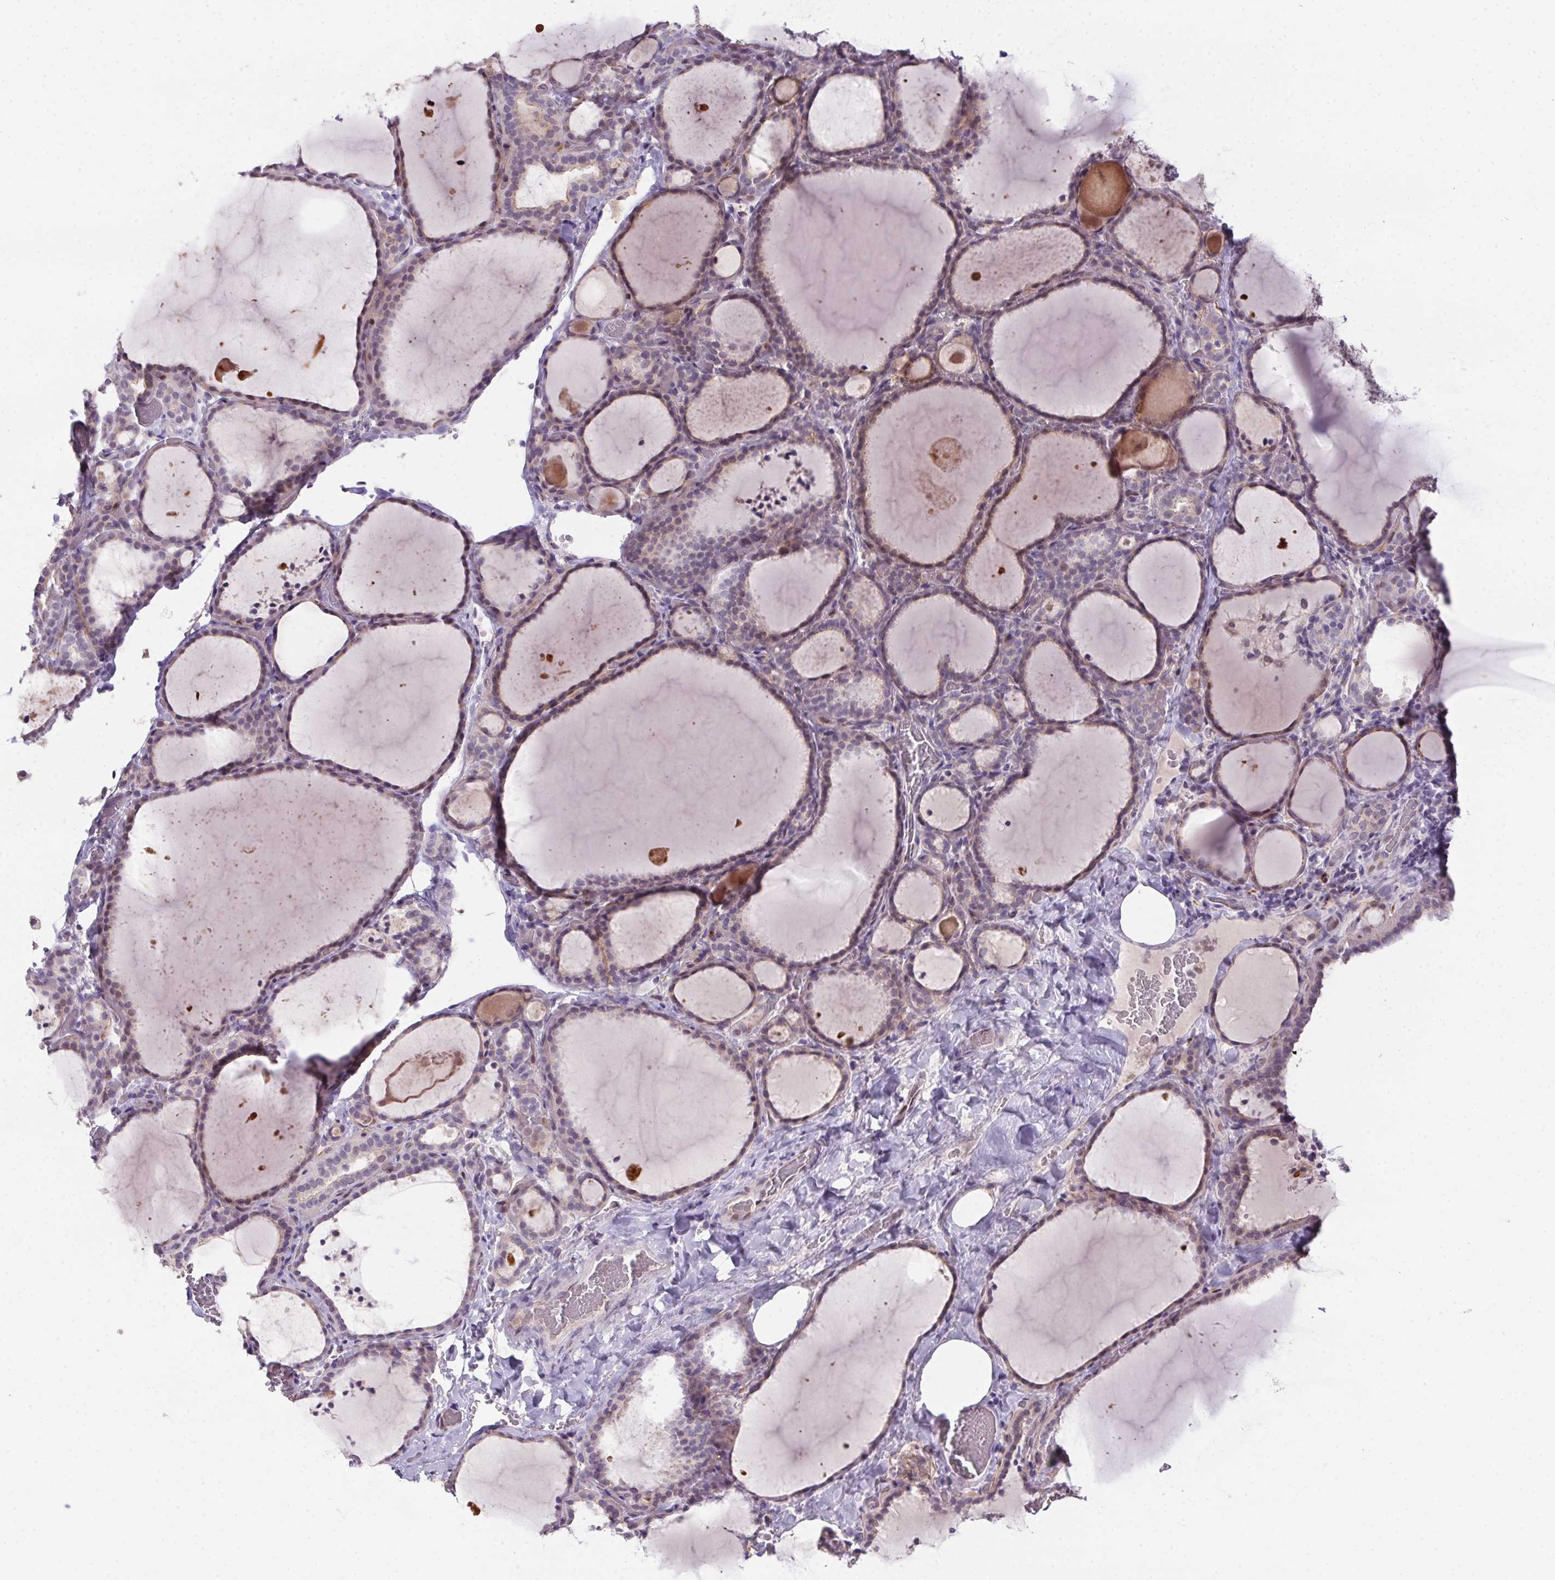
{"staining": {"intensity": "weak", "quantity": "25%-75%", "location": "cytoplasmic/membranous"}, "tissue": "thyroid gland", "cell_type": "Glandular cells", "image_type": "normal", "snomed": [{"axis": "morphology", "description": "Normal tissue, NOS"}, {"axis": "topography", "description": "Thyroid gland"}], "caption": "The immunohistochemical stain highlights weak cytoplasmic/membranous expression in glandular cells of unremarkable thyroid gland. (brown staining indicates protein expression, while blue staining denotes nuclei).", "gene": "SP9", "patient": {"sex": "female", "age": 22}}